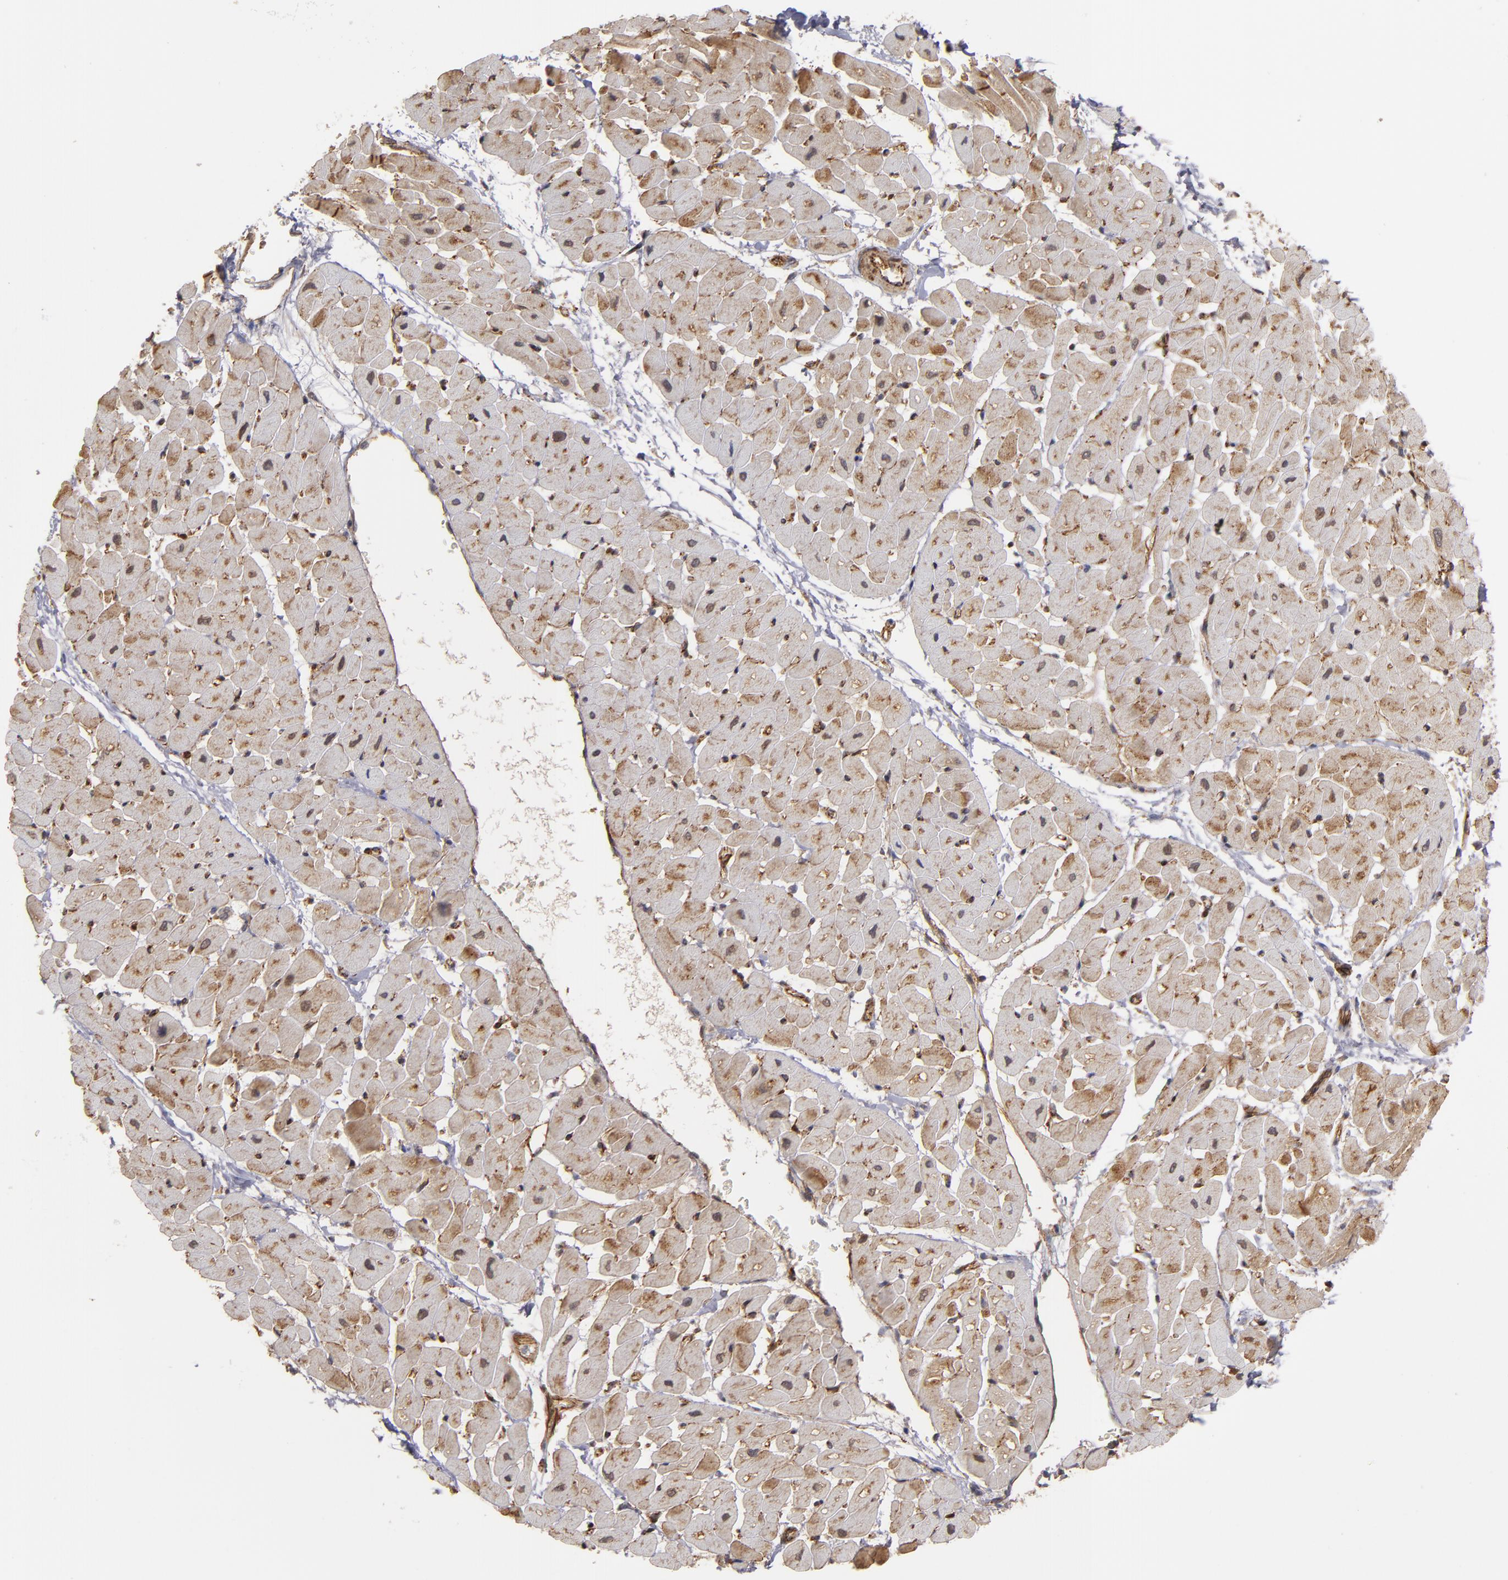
{"staining": {"intensity": "moderate", "quantity": ">75%", "location": "cytoplasmic/membranous"}, "tissue": "heart muscle", "cell_type": "Cardiomyocytes", "image_type": "normal", "snomed": [{"axis": "morphology", "description": "Normal tissue, NOS"}, {"axis": "topography", "description": "Heart"}], "caption": "Immunohistochemical staining of unremarkable human heart muscle displays >75% levels of moderate cytoplasmic/membranous protein staining in about >75% of cardiomyocytes.", "gene": "TJP1", "patient": {"sex": "male", "age": 45}}